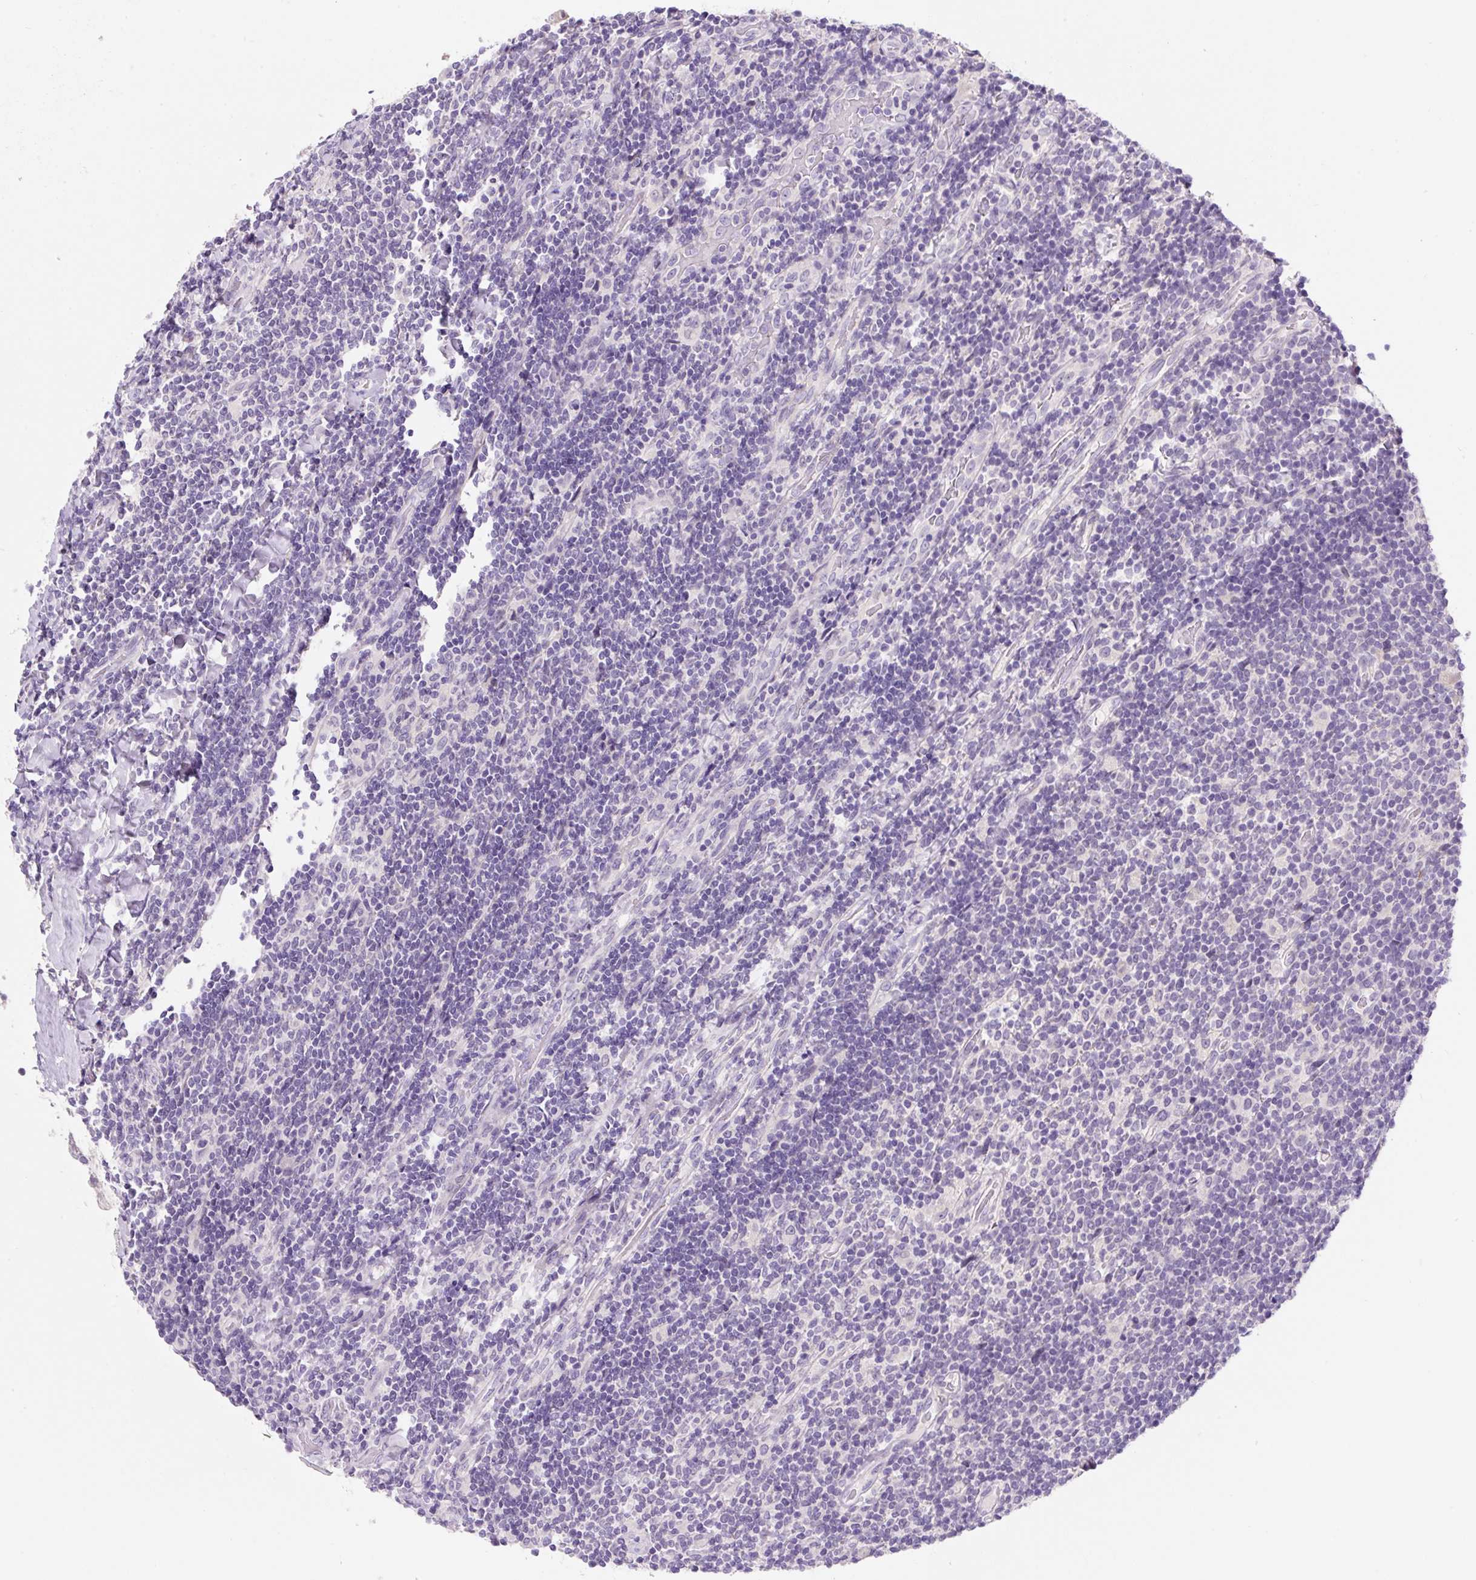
{"staining": {"intensity": "negative", "quantity": "none", "location": "none"}, "tissue": "lymphoma", "cell_type": "Tumor cells", "image_type": "cancer", "snomed": [{"axis": "morphology", "description": "Malignant lymphoma, non-Hodgkin's type, Low grade"}, {"axis": "topography", "description": "Lymph node"}], "caption": "This histopathology image is of lymphoma stained with IHC to label a protein in brown with the nuclei are counter-stained blue. There is no positivity in tumor cells. (DAB IHC visualized using brightfield microscopy, high magnification).", "gene": "SYP", "patient": {"sex": "male", "age": 52}}